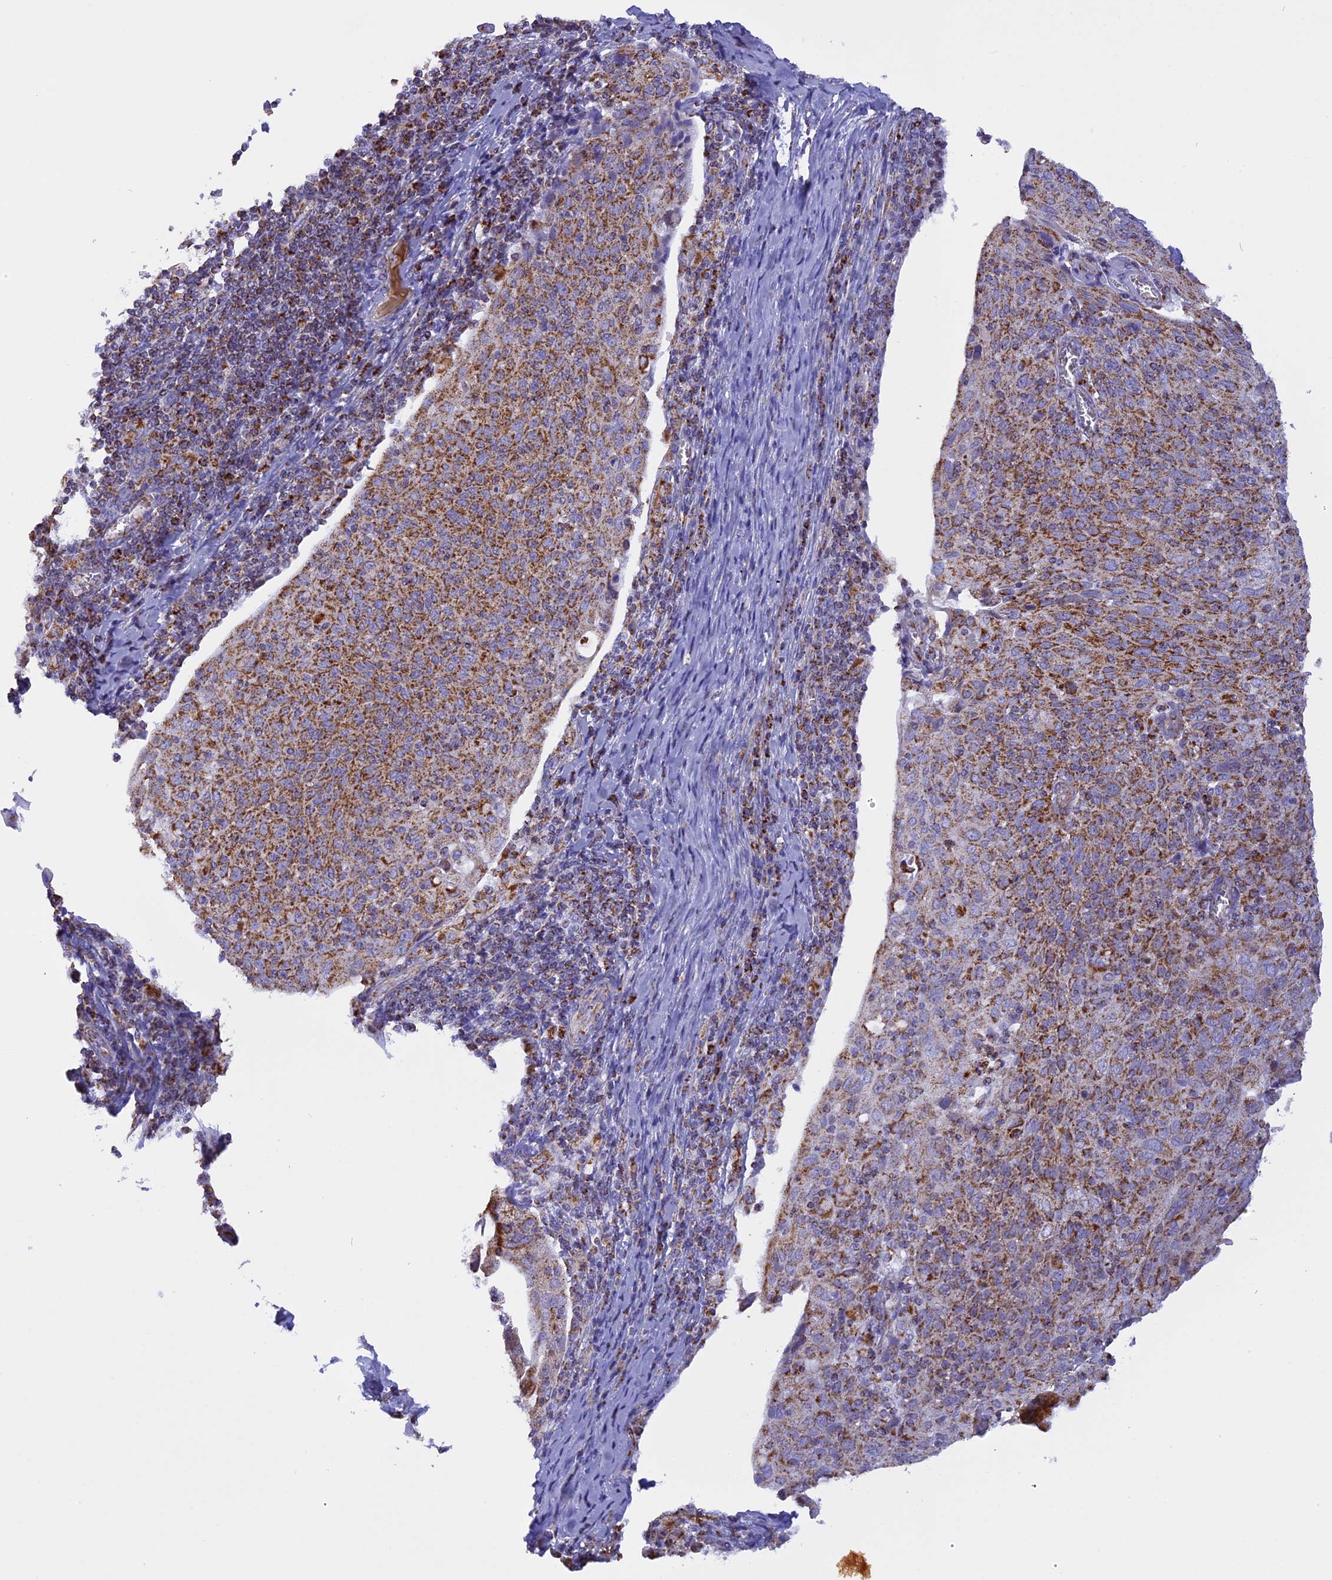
{"staining": {"intensity": "moderate", "quantity": ">75%", "location": "cytoplasmic/membranous"}, "tissue": "cervical cancer", "cell_type": "Tumor cells", "image_type": "cancer", "snomed": [{"axis": "morphology", "description": "Squamous cell carcinoma, NOS"}, {"axis": "topography", "description": "Cervix"}], "caption": "Immunohistochemical staining of human cervical cancer displays medium levels of moderate cytoplasmic/membranous expression in about >75% of tumor cells.", "gene": "KCNG1", "patient": {"sex": "female", "age": 52}}